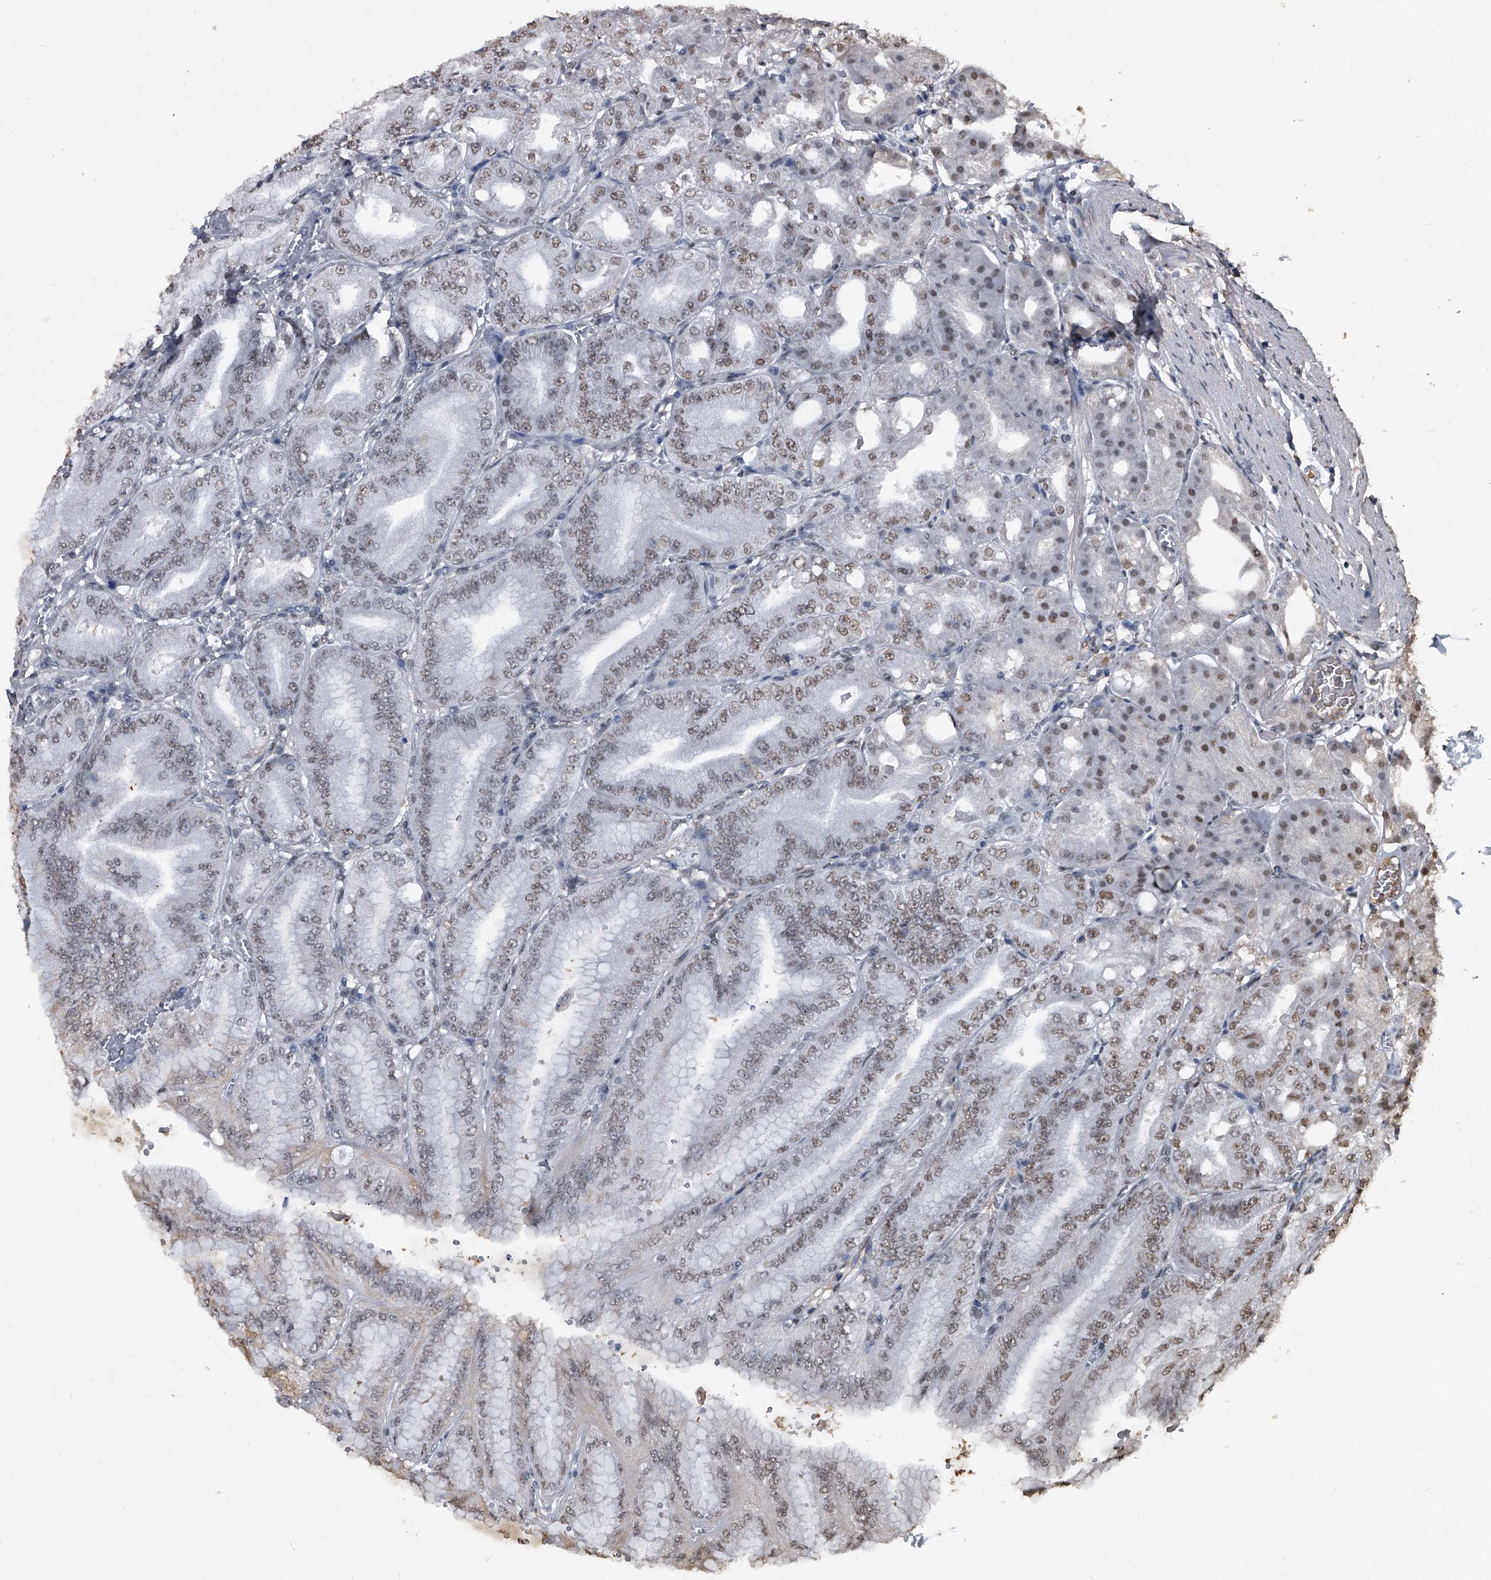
{"staining": {"intensity": "moderate", "quantity": "25%-75%", "location": "nuclear"}, "tissue": "stomach", "cell_type": "Glandular cells", "image_type": "normal", "snomed": [{"axis": "morphology", "description": "Normal tissue, NOS"}, {"axis": "topography", "description": "Stomach, lower"}], "caption": "DAB immunohistochemical staining of benign human stomach exhibits moderate nuclear protein staining in about 25%-75% of glandular cells. (Stains: DAB in brown, nuclei in blue, Microscopy: brightfield microscopy at high magnification).", "gene": "MATR3", "patient": {"sex": "male", "age": 71}}